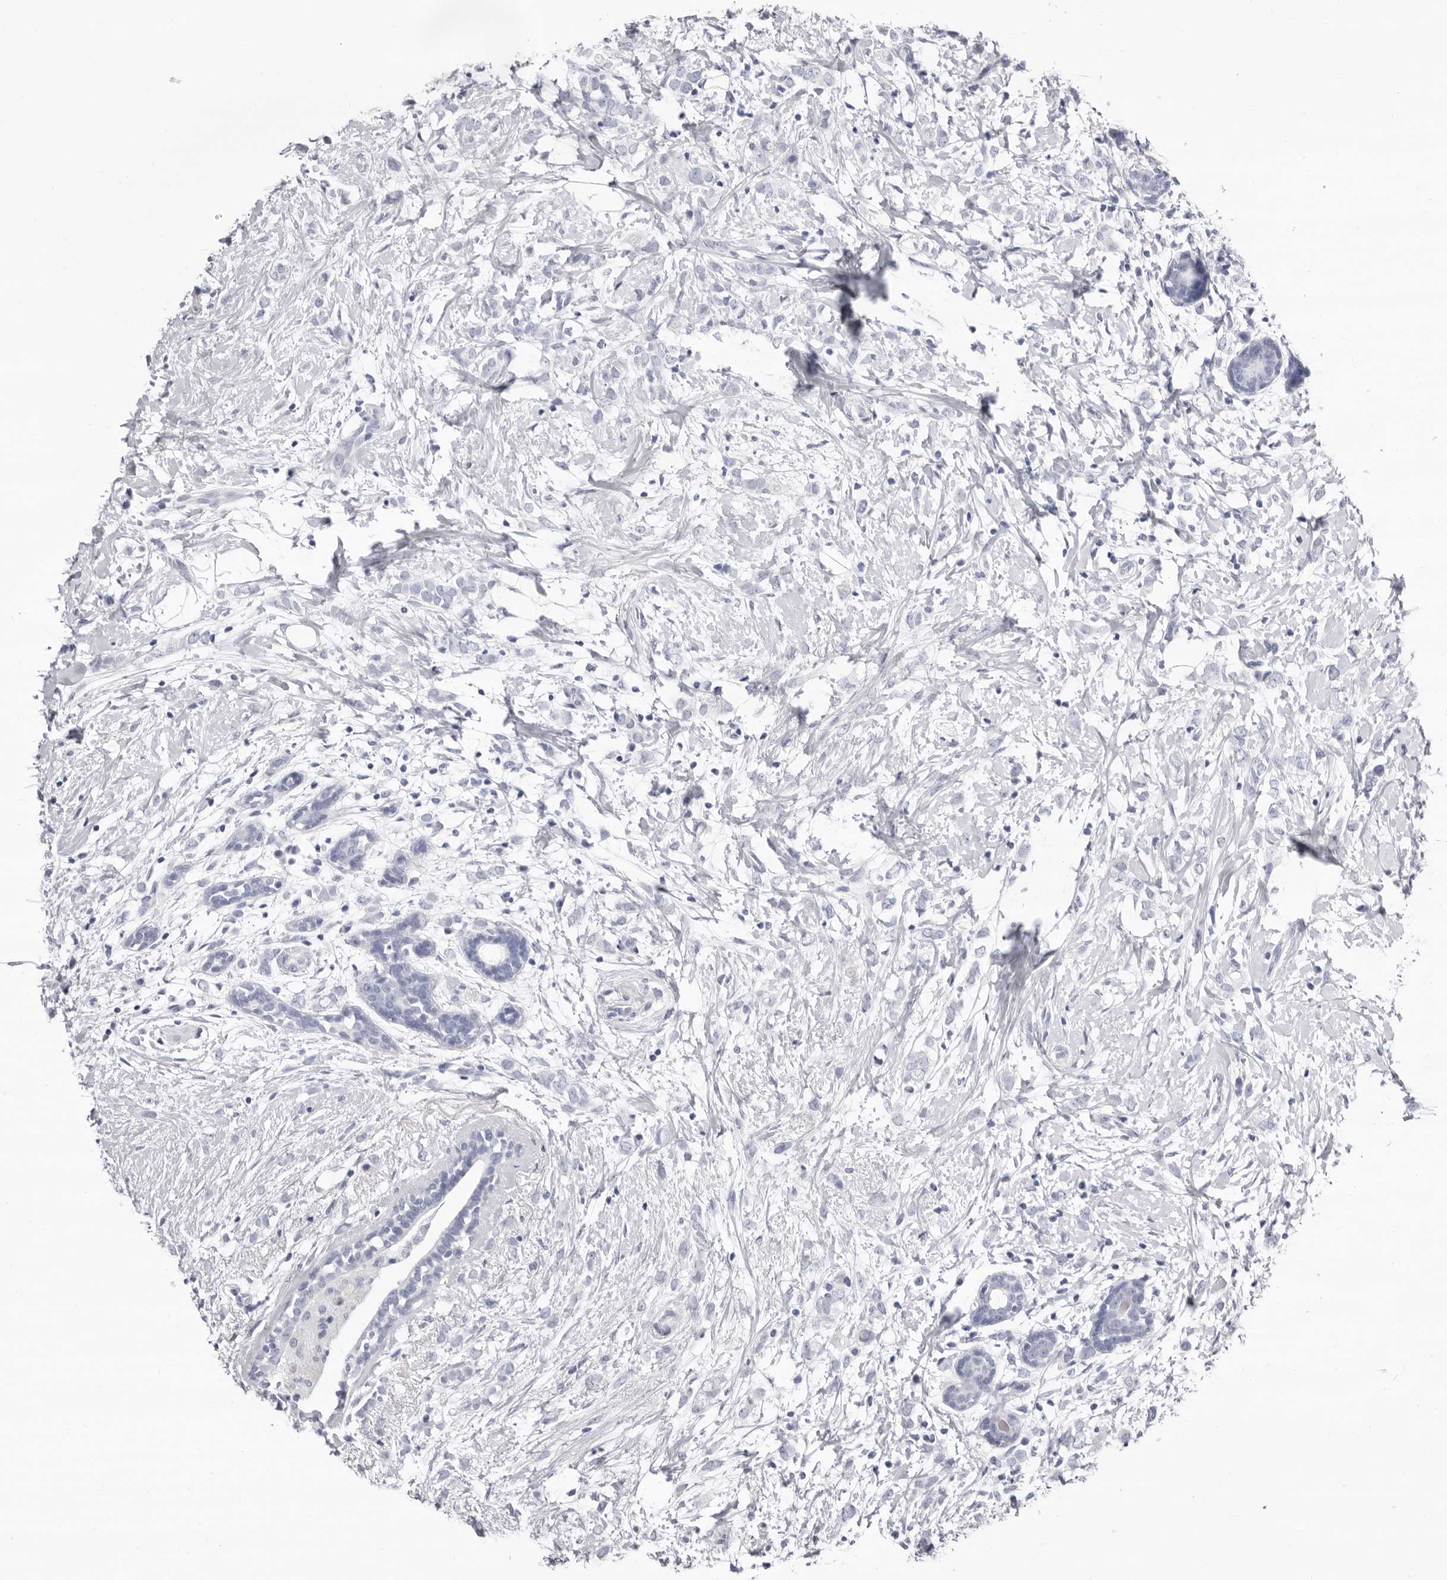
{"staining": {"intensity": "negative", "quantity": "none", "location": "none"}, "tissue": "breast cancer", "cell_type": "Tumor cells", "image_type": "cancer", "snomed": [{"axis": "morphology", "description": "Normal tissue, NOS"}, {"axis": "morphology", "description": "Lobular carcinoma"}, {"axis": "topography", "description": "Breast"}], "caption": "Histopathology image shows no protein positivity in tumor cells of lobular carcinoma (breast) tissue.", "gene": "LPO", "patient": {"sex": "female", "age": 47}}